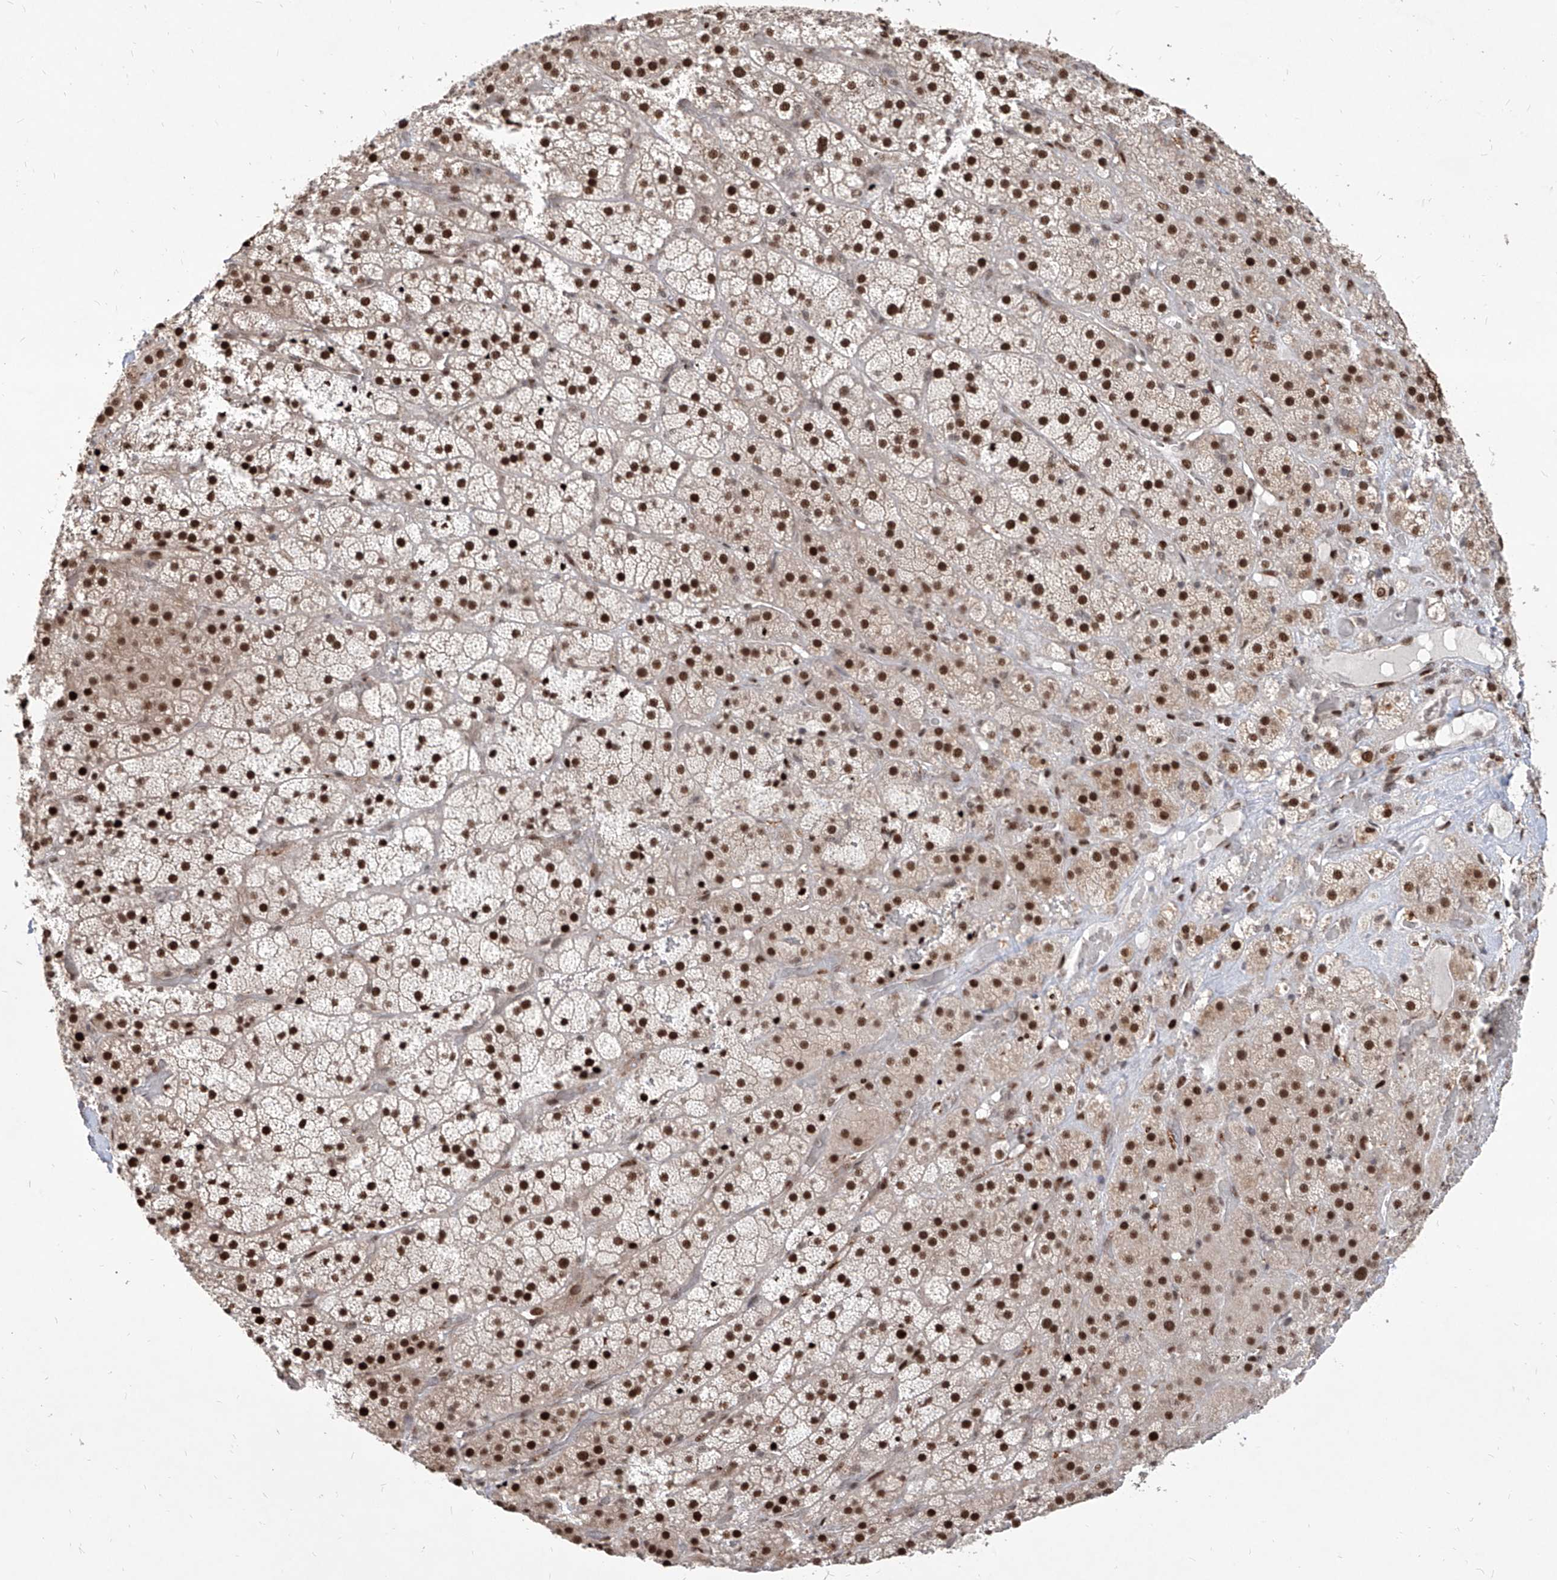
{"staining": {"intensity": "strong", "quantity": ">75%", "location": "nuclear"}, "tissue": "adrenal gland", "cell_type": "Glandular cells", "image_type": "normal", "snomed": [{"axis": "morphology", "description": "Normal tissue, NOS"}, {"axis": "topography", "description": "Adrenal gland"}], "caption": "There is high levels of strong nuclear positivity in glandular cells of normal adrenal gland, as demonstrated by immunohistochemical staining (brown color).", "gene": "IRF2", "patient": {"sex": "male", "age": 57}}